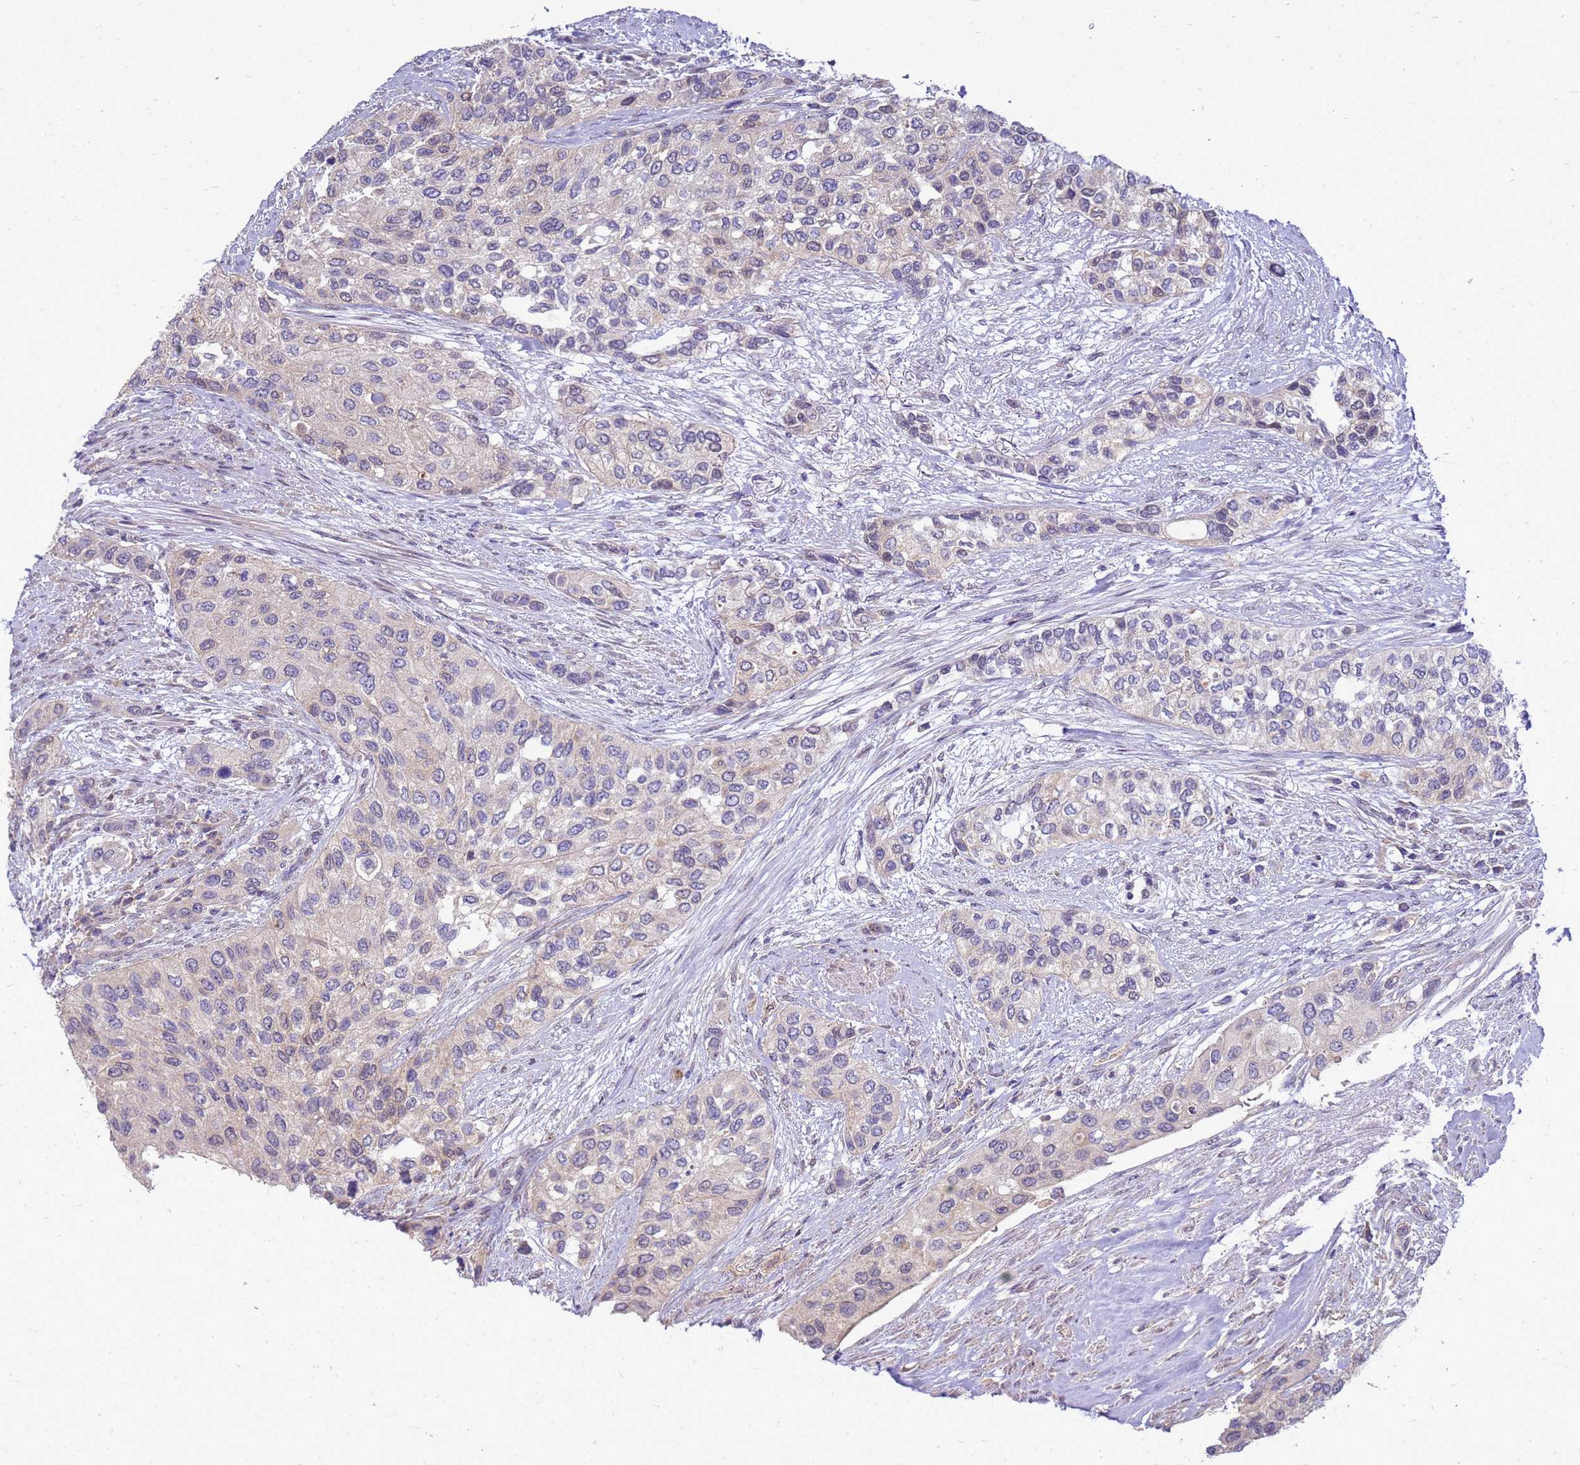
{"staining": {"intensity": "negative", "quantity": "none", "location": "none"}, "tissue": "urothelial cancer", "cell_type": "Tumor cells", "image_type": "cancer", "snomed": [{"axis": "morphology", "description": "Normal tissue, NOS"}, {"axis": "morphology", "description": "Urothelial carcinoma, High grade"}, {"axis": "topography", "description": "Vascular tissue"}, {"axis": "topography", "description": "Urinary bladder"}], "caption": "This is a image of immunohistochemistry staining of urothelial carcinoma (high-grade), which shows no expression in tumor cells.", "gene": "EIF4EBP3", "patient": {"sex": "female", "age": 56}}